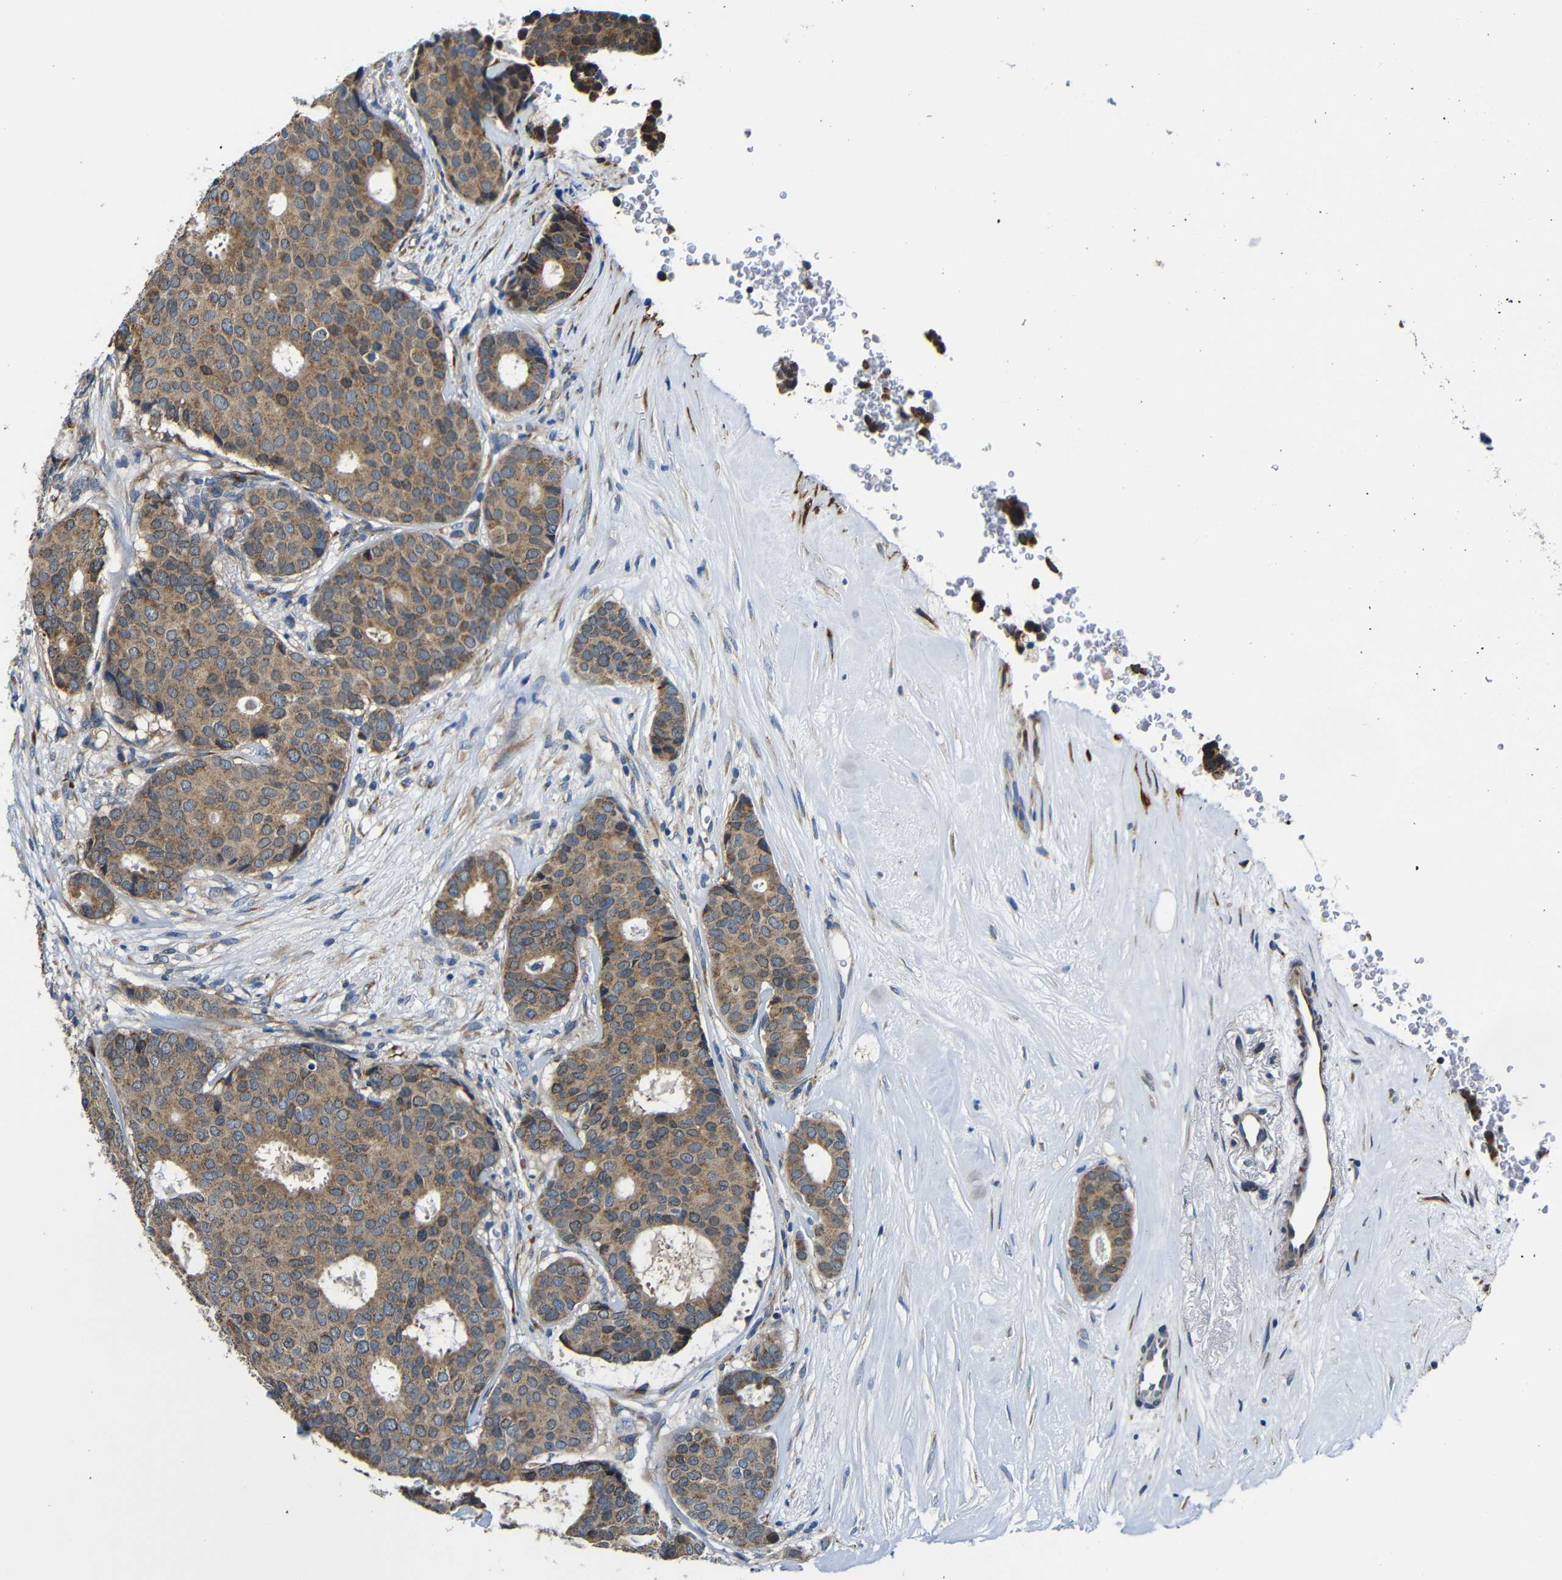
{"staining": {"intensity": "moderate", "quantity": ">75%", "location": "cytoplasmic/membranous"}, "tissue": "breast cancer", "cell_type": "Tumor cells", "image_type": "cancer", "snomed": [{"axis": "morphology", "description": "Duct carcinoma"}, {"axis": "topography", "description": "Breast"}], "caption": "Human breast cancer stained with a brown dye exhibits moderate cytoplasmic/membranous positive expression in about >75% of tumor cells.", "gene": "FKBP14", "patient": {"sex": "female", "age": 75}}